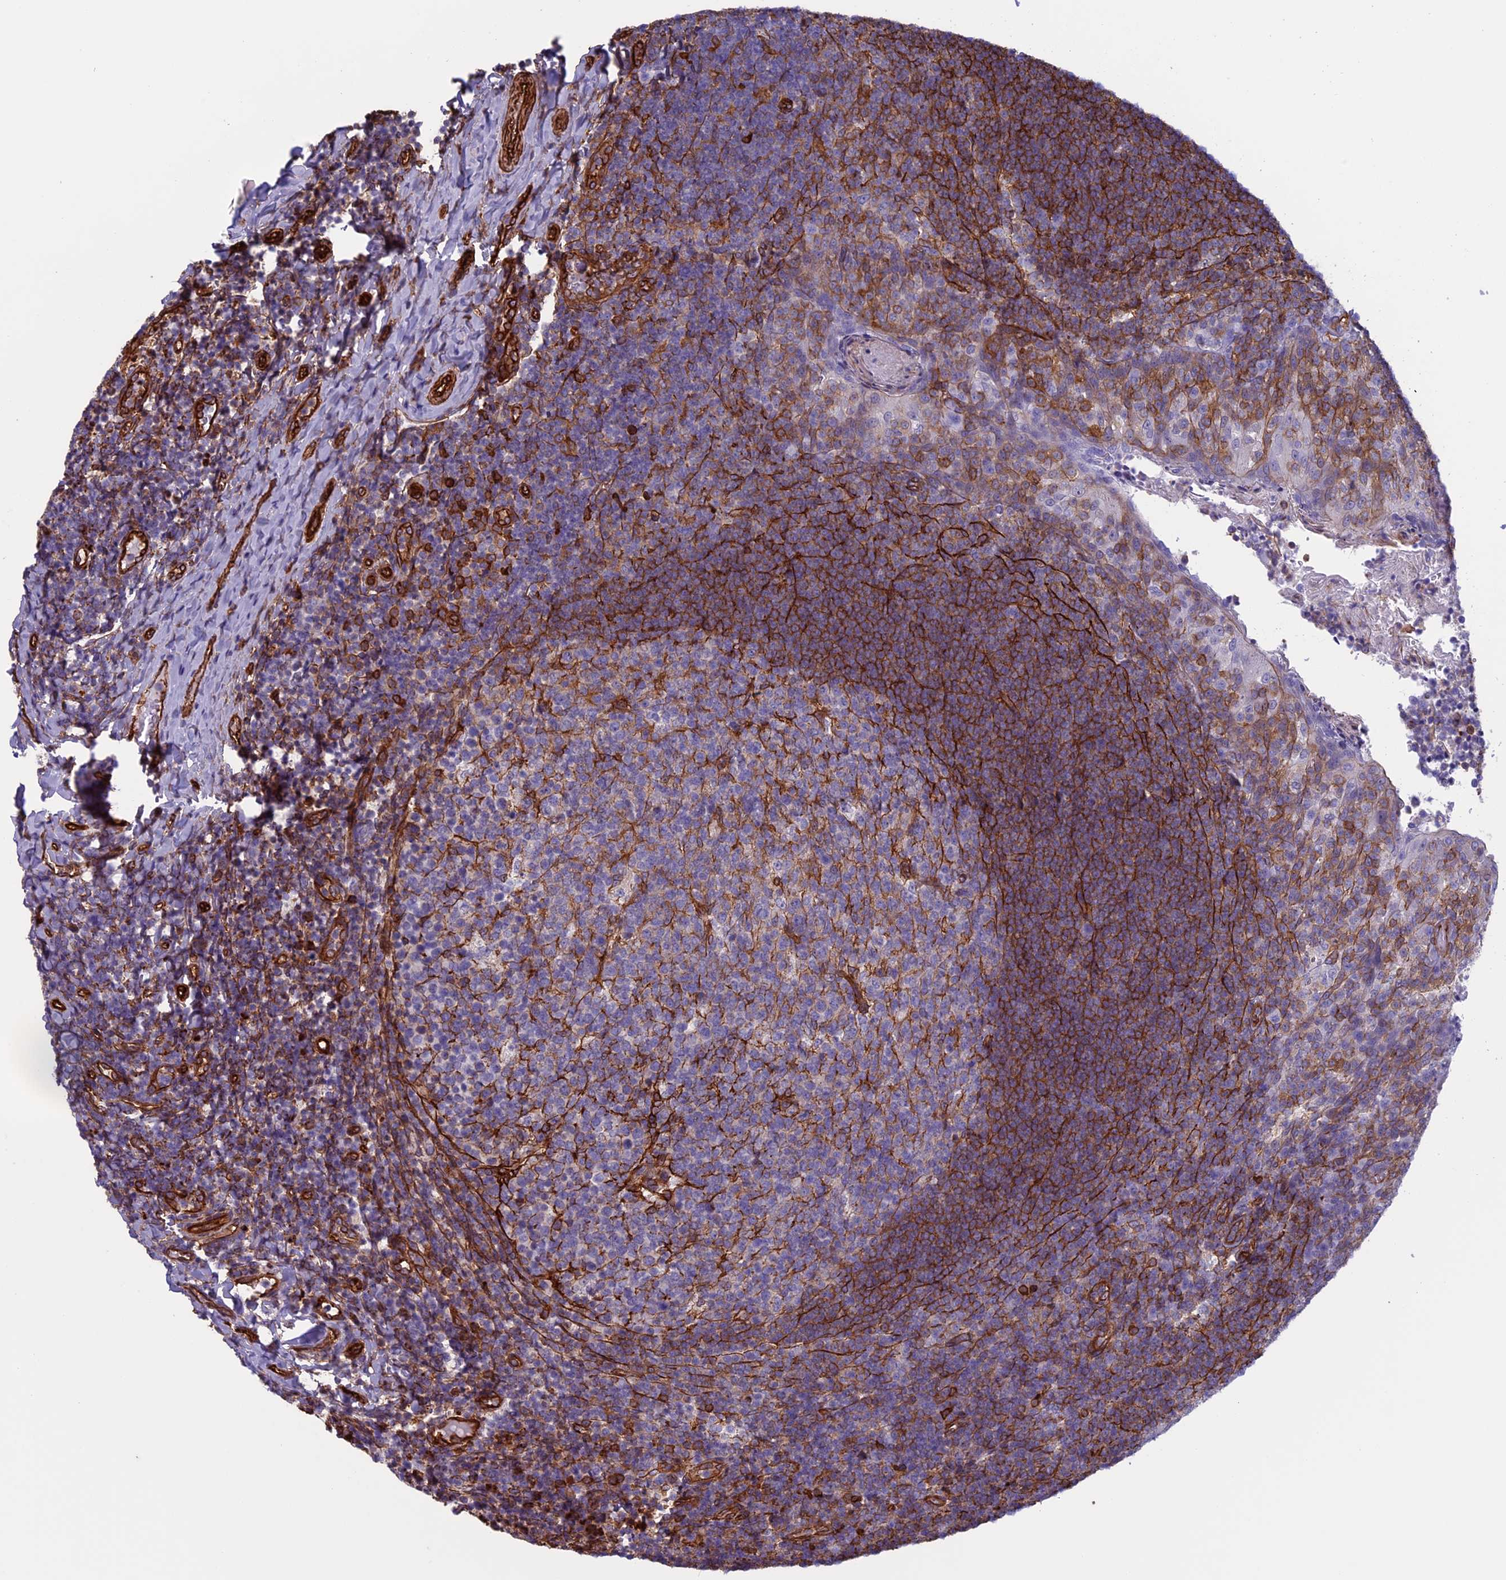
{"staining": {"intensity": "strong", "quantity": "25%-75%", "location": "cytoplasmic/membranous"}, "tissue": "tonsil", "cell_type": "Germinal center cells", "image_type": "normal", "snomed": [{"axis": "morphology", "description": "Normal tissue, NOS"}, {"axis": "topography", "description": "Tonsil"}], "caption": "Strong cytoplasmic/membranous expression is seen in approximately 25%-75% of germinal center cells in benign tonsil. The protein is shown in brown color, while the nuclei are stained blue.", "gene": "ANGPTL2", "patient": {"sex": "female", "age": 10}}